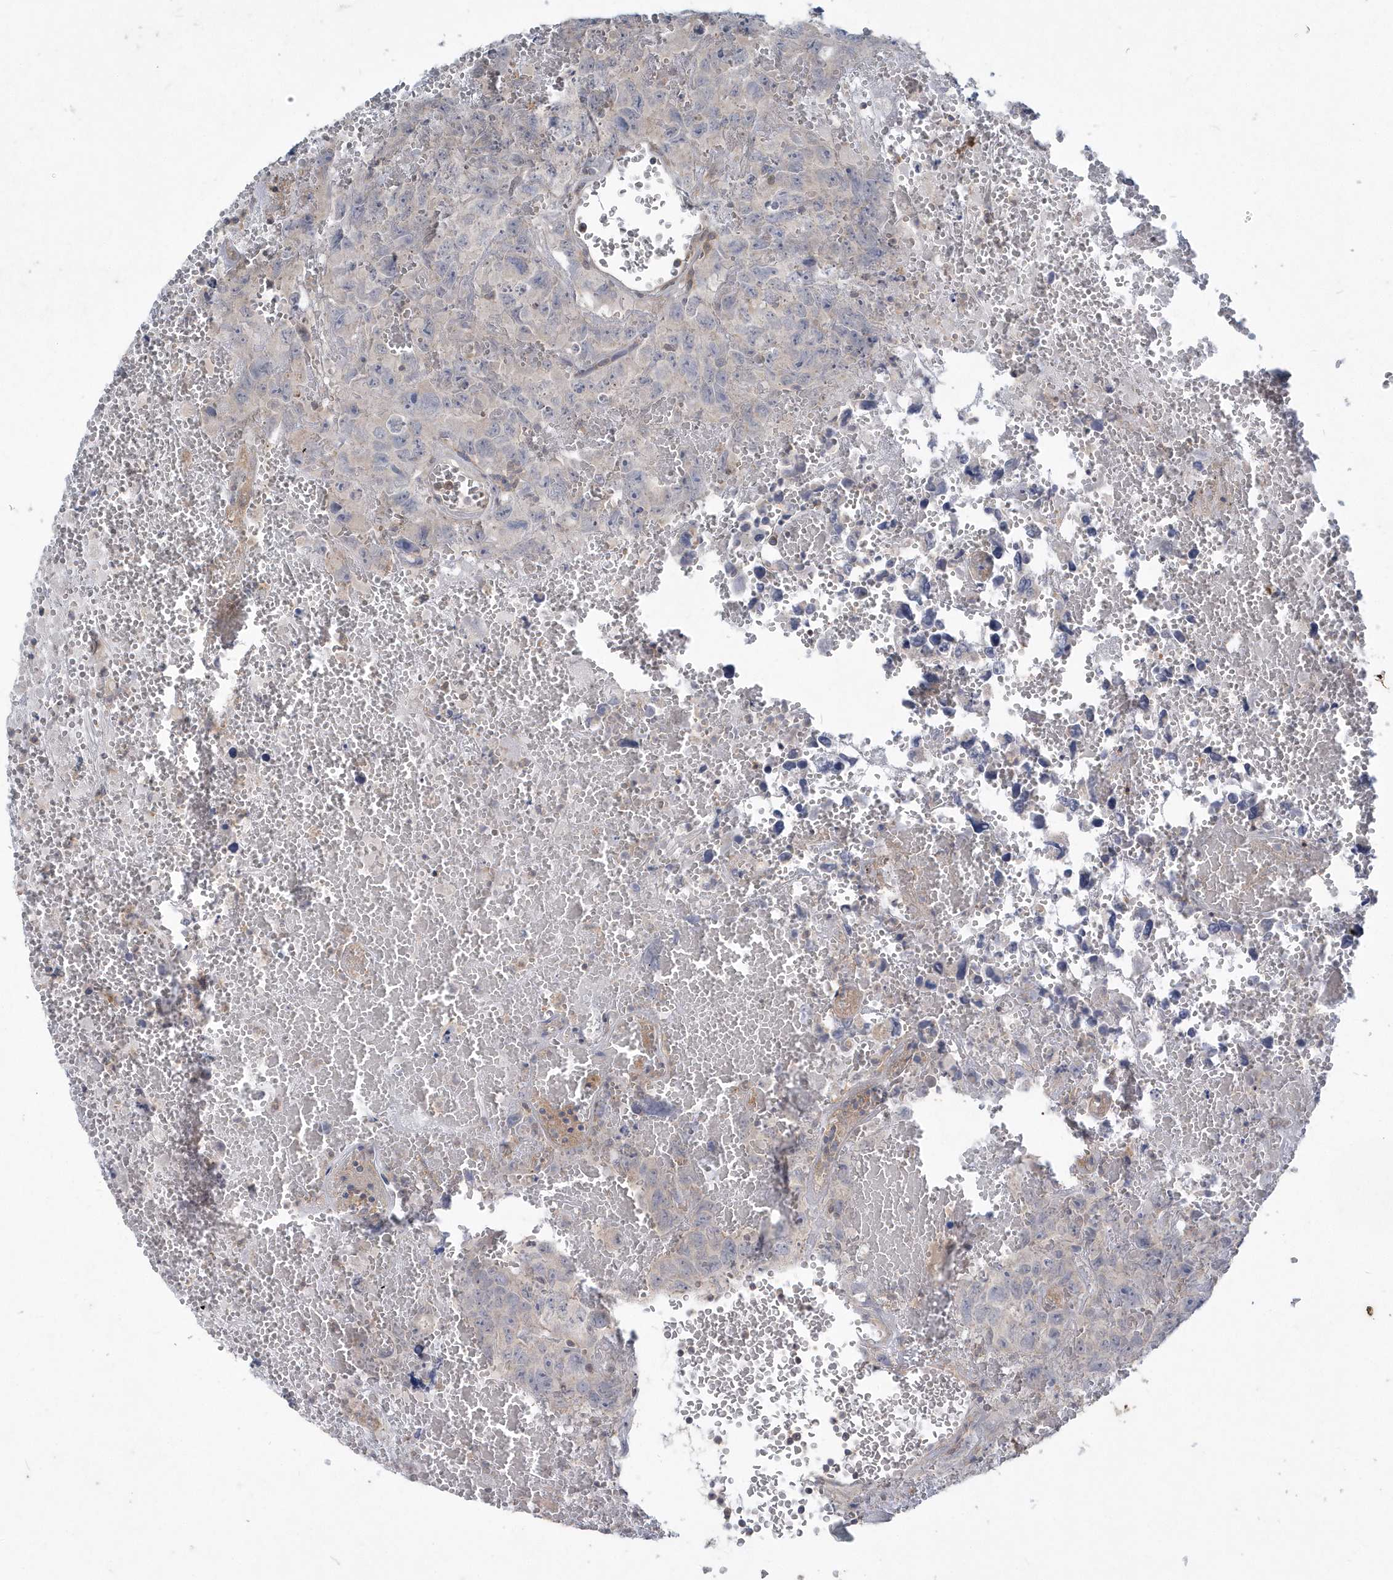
{"staining": {"intensity": "weak", "quantity": "<25%", "location": "cytoplasmic/membranous"}, "tissue": "testis cancer", "cell_type": "Tumor cells", "image_type": "cancer", "snomed": [{"axis": "morphology", "description": "Carcinoma, Embryonal, NOS"}, {"axis": "topography", "description": "Testis"}], "caption": "Testis embryonal carcinoma stained for a protein using immunohistochemistry reveals no positivity tumor cells.", "gene": "AKR7A2", "patient": {"sex": "male", "age": 45}}